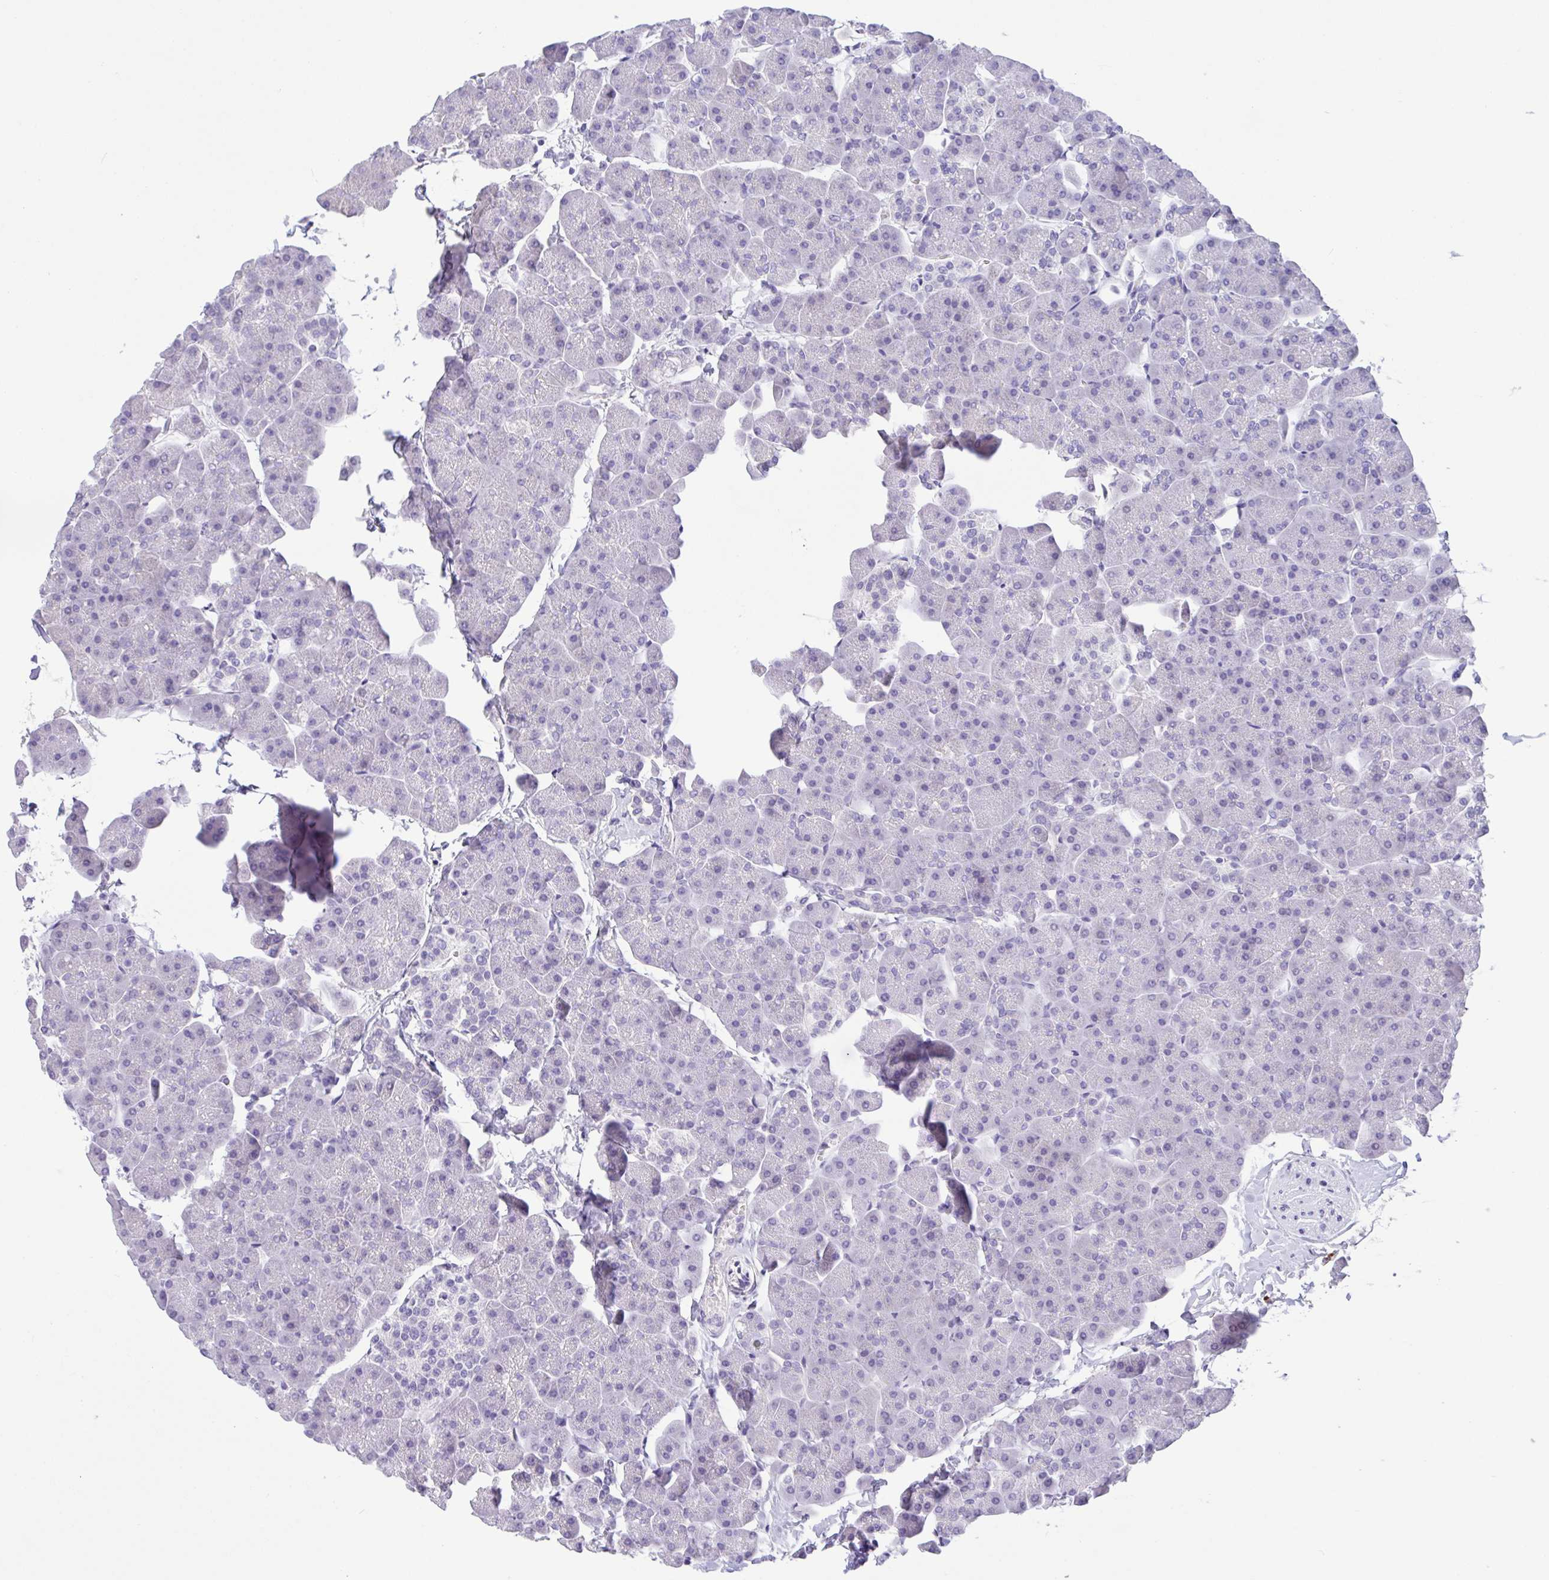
{"staining": {"intensity": "moderate", "quantity": "<25%", "location": "cytoplasmic/membranous"}, "tissue": "pancreas", "cell_type": "Exocrine glandular cells", "image_type": "normal", "snomed": [{"axis": "morphology", "description": "Normal tissue, NOS"}, {"axis": "topography", "description": "Pancreas"}], "caption": "A micrograph of pancreas stained for a protein reveals moderate cytoplasmic/membranous brown staining in exocrine glandular cells.", "gene": "FBXL20", "patient": {"sex": "male", "age": 35}}